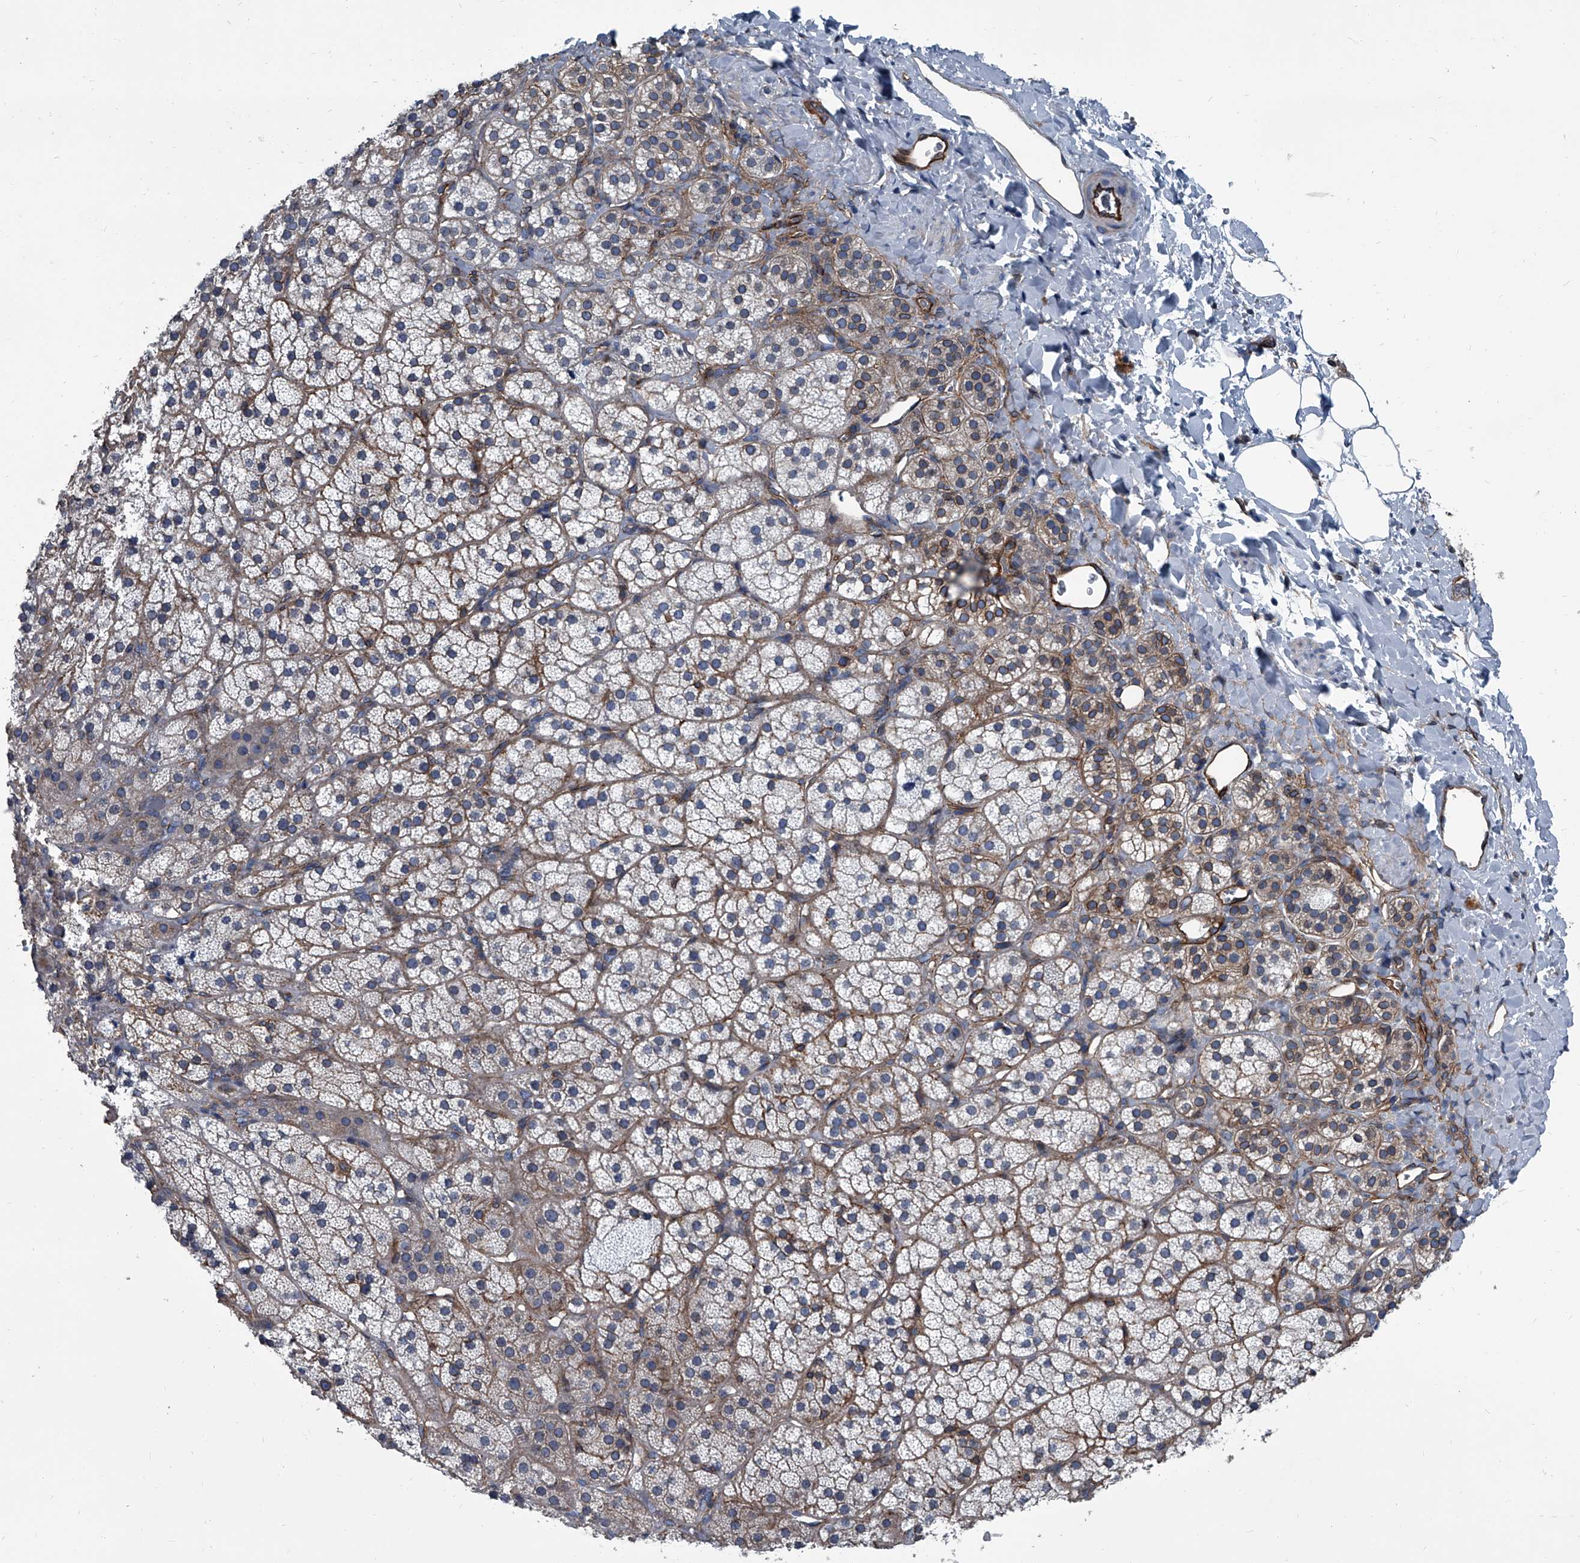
{"staining": {"intensity": "moderate", "quantity": "<25%", "location": "cytoplasmic/membranous"}, "tissue": "adrenal gland", "cell_type": "Glandular cells", "image_type": "normal", "snomed": [{"axis": "morphology", "description": "Normal tissue, NOS"}, {"axis": "topography", "description": "Adrenal gland"}], "caption": "Moderate cytoplasmic/membranous staining is identified in about <25% of glandular cells in benign adrenal gland. (Stains: DAB in brown, nuclei in blue, Microscopy: brightfield microscopy at high magnification).", "gene": "PLEC", "patient": {"sex": "female", "age": 44}}